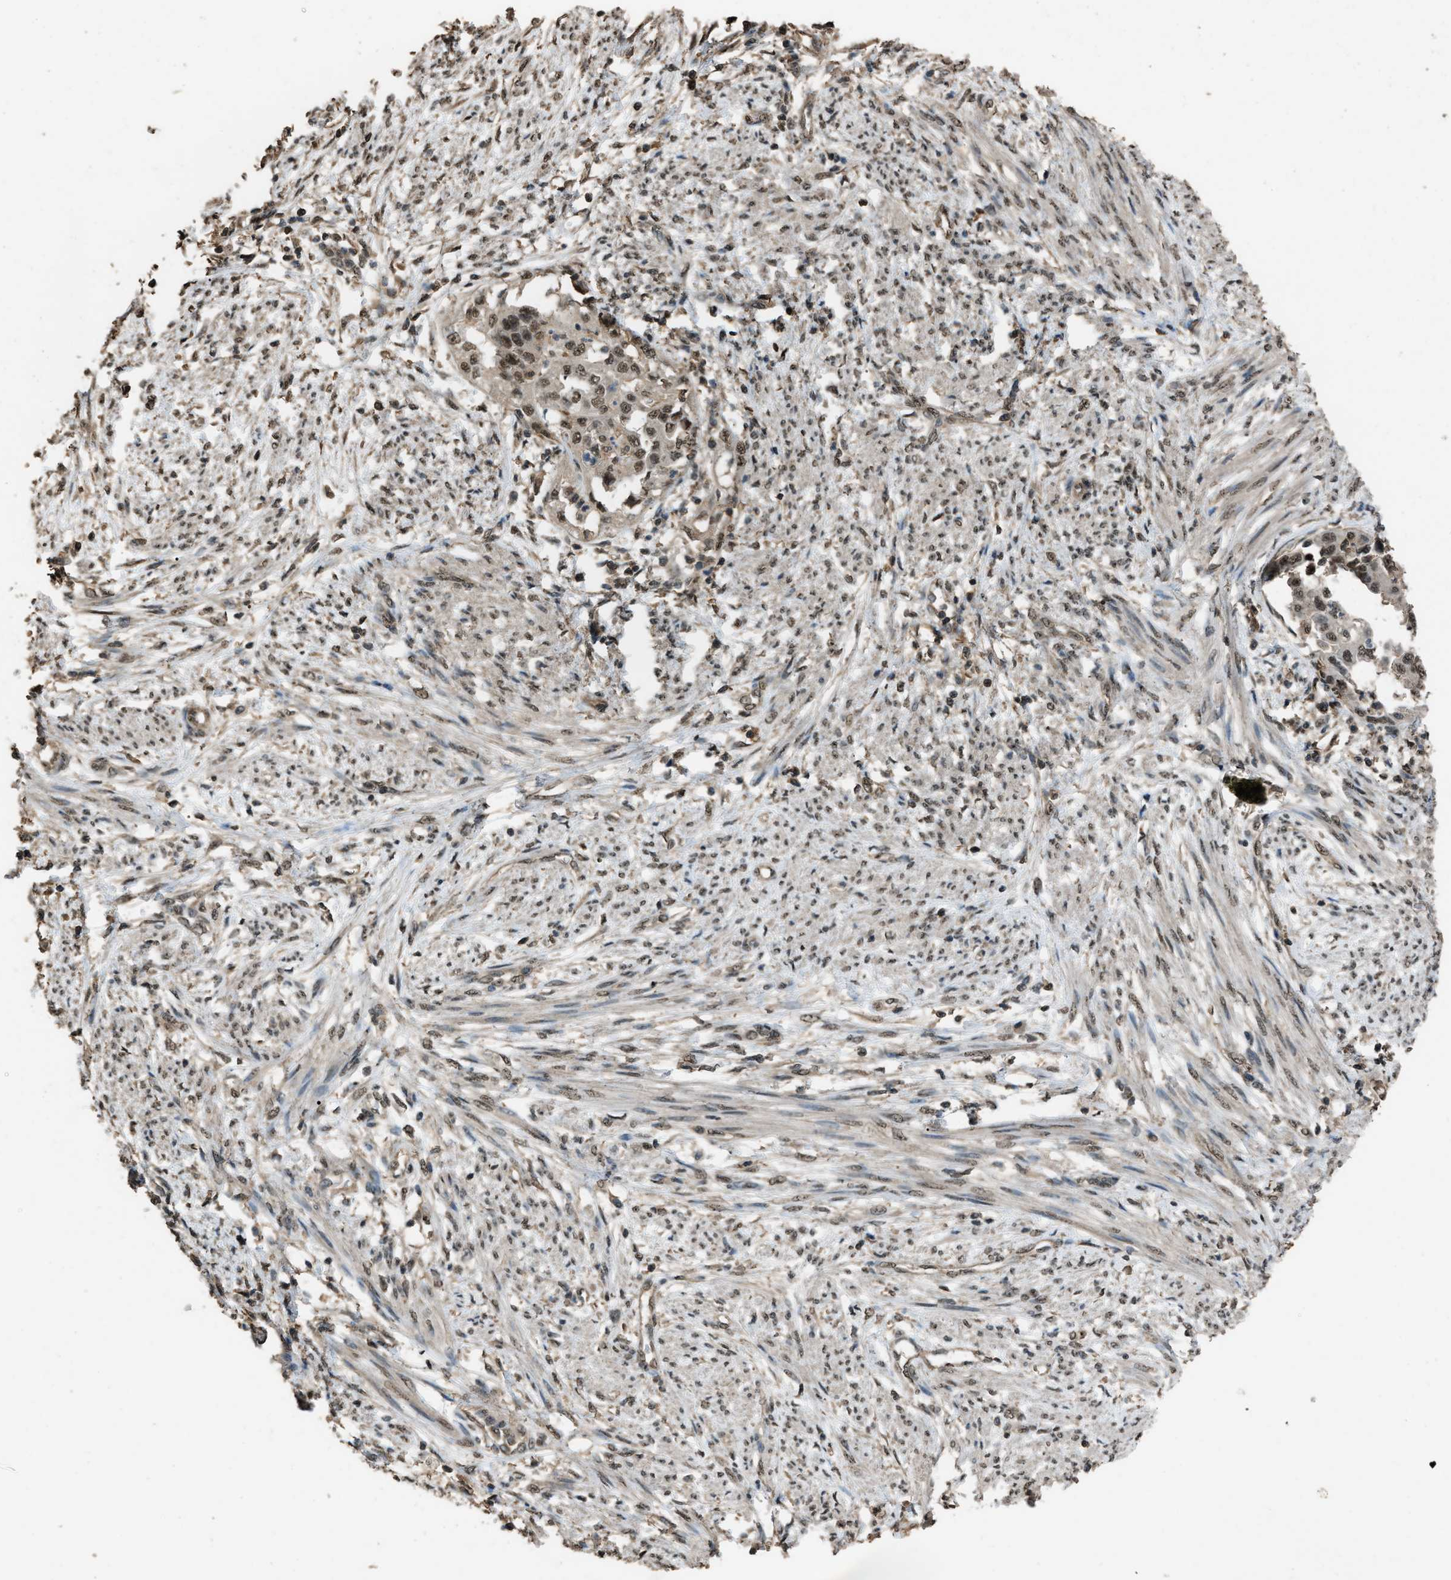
{"staining": {"intensity": "moderate", "quantity": ">75%", "location": "nuclear"}, "tissue": "endometrial cancer", "cell_type": "Tumor cells", "image_type": "cancer", "snomed": [{"axis": "morphology", "description": "Adenocarcinoma, NOS"}, {"axis": "topography", "description": "Endometrium"}], "caption": "This is an image of immunohistochemistry staining of endometrial cancer, which shows moderate expression in the nuclear of tumor cells.", "gene": "SERTAD2", "patient": {"sex": "female", "age": 85}}